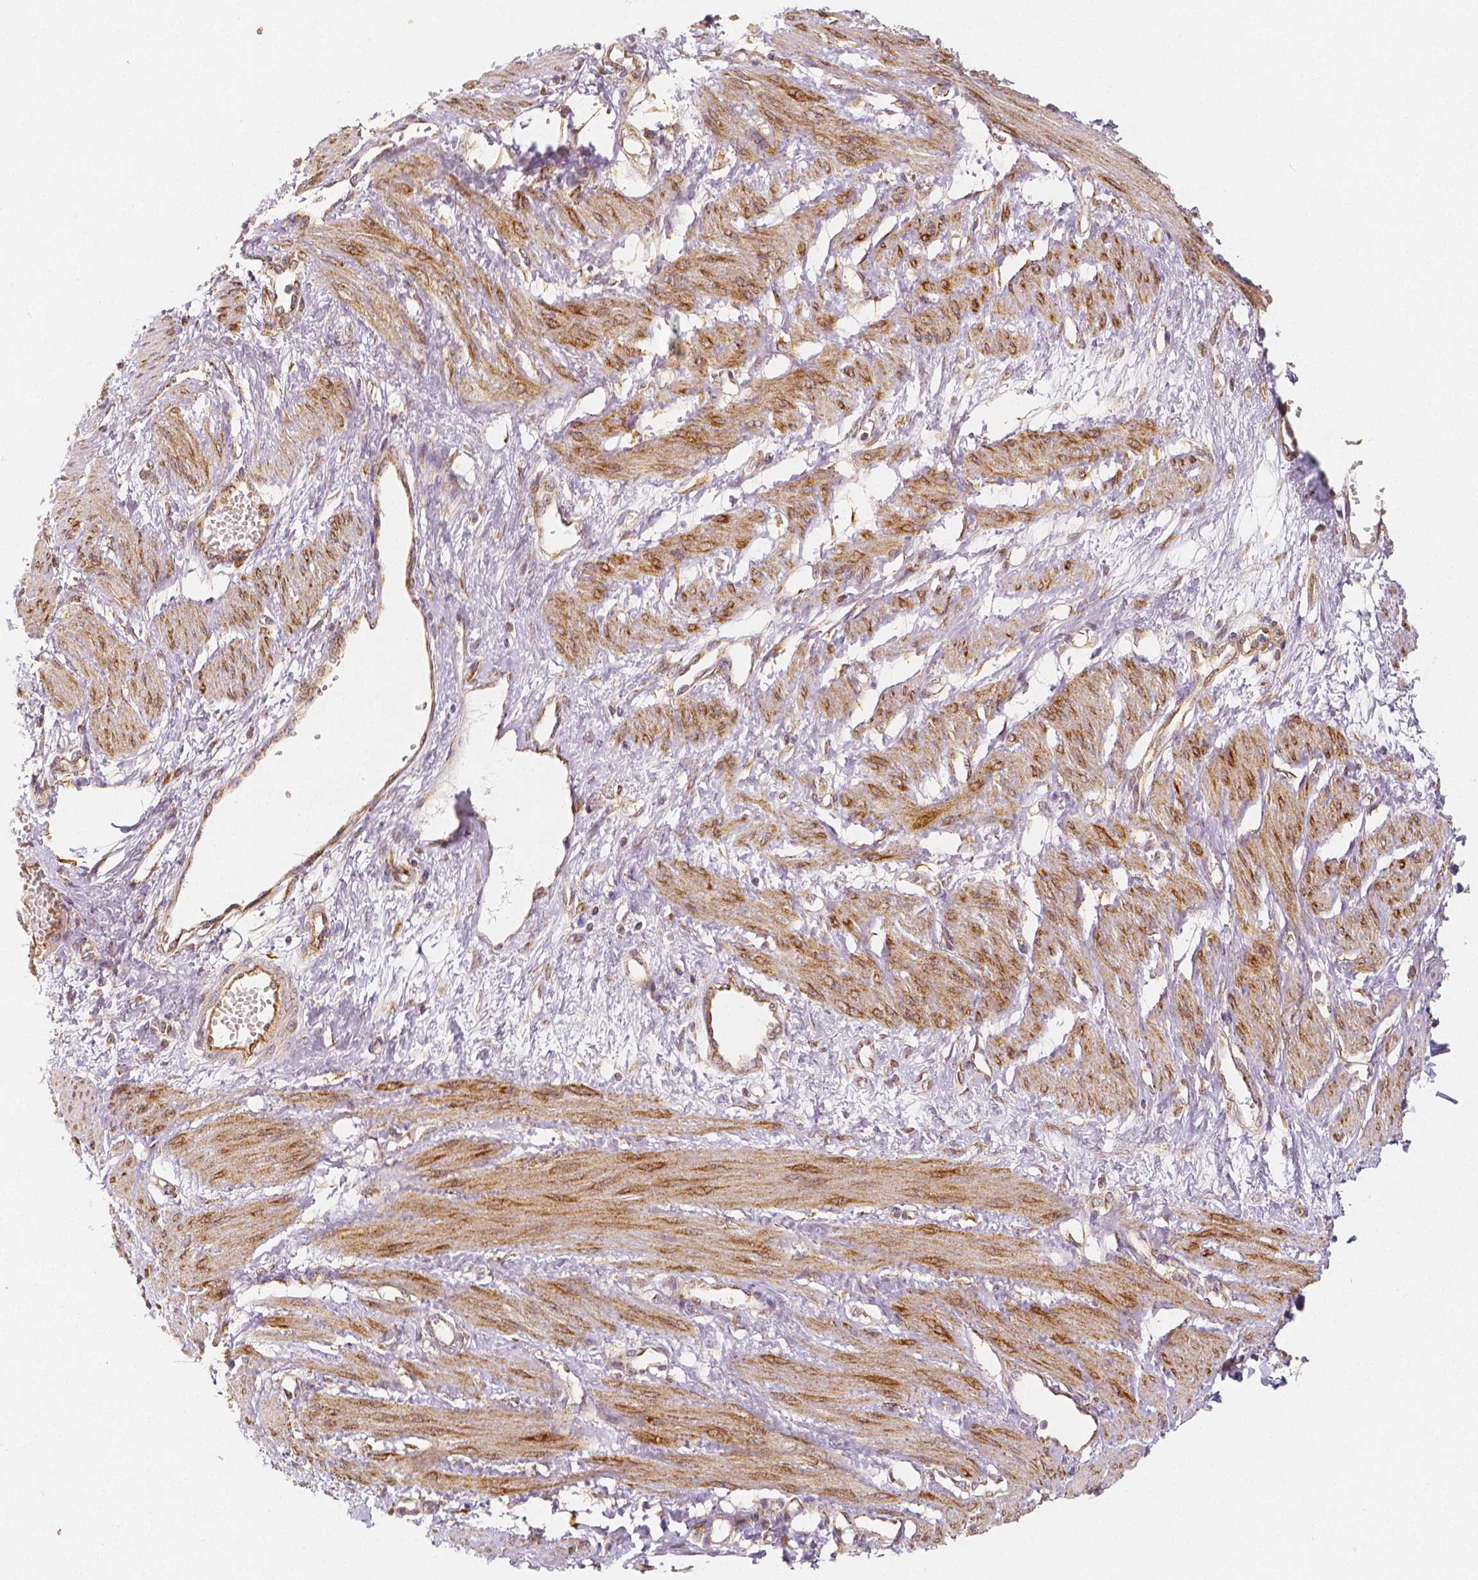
{"staining": {"intensity": "moderate", "quantity": "25%-75%", "location": "cytoplasmic/membranous"}, "tissue": "smooth muscle", "cell_type": "Smooth muscle cells", "image_type": "normal", "snomed": [{"axis": "morphology", "description": "Normal tissue, NOS"}, {"axis": "topography", "description": "Smooth muscle"}, {"axis": "topography", "description": "Uterus"}], "caption": "Moderate cytoplasmic/membranous expression for a protein is seen in about 25%-75% of smooth muscle cells of benign smooth muscle using immunohistochemistry.", "gene": "PGAM5", "patient": {"sex": "female", "age": 39}}